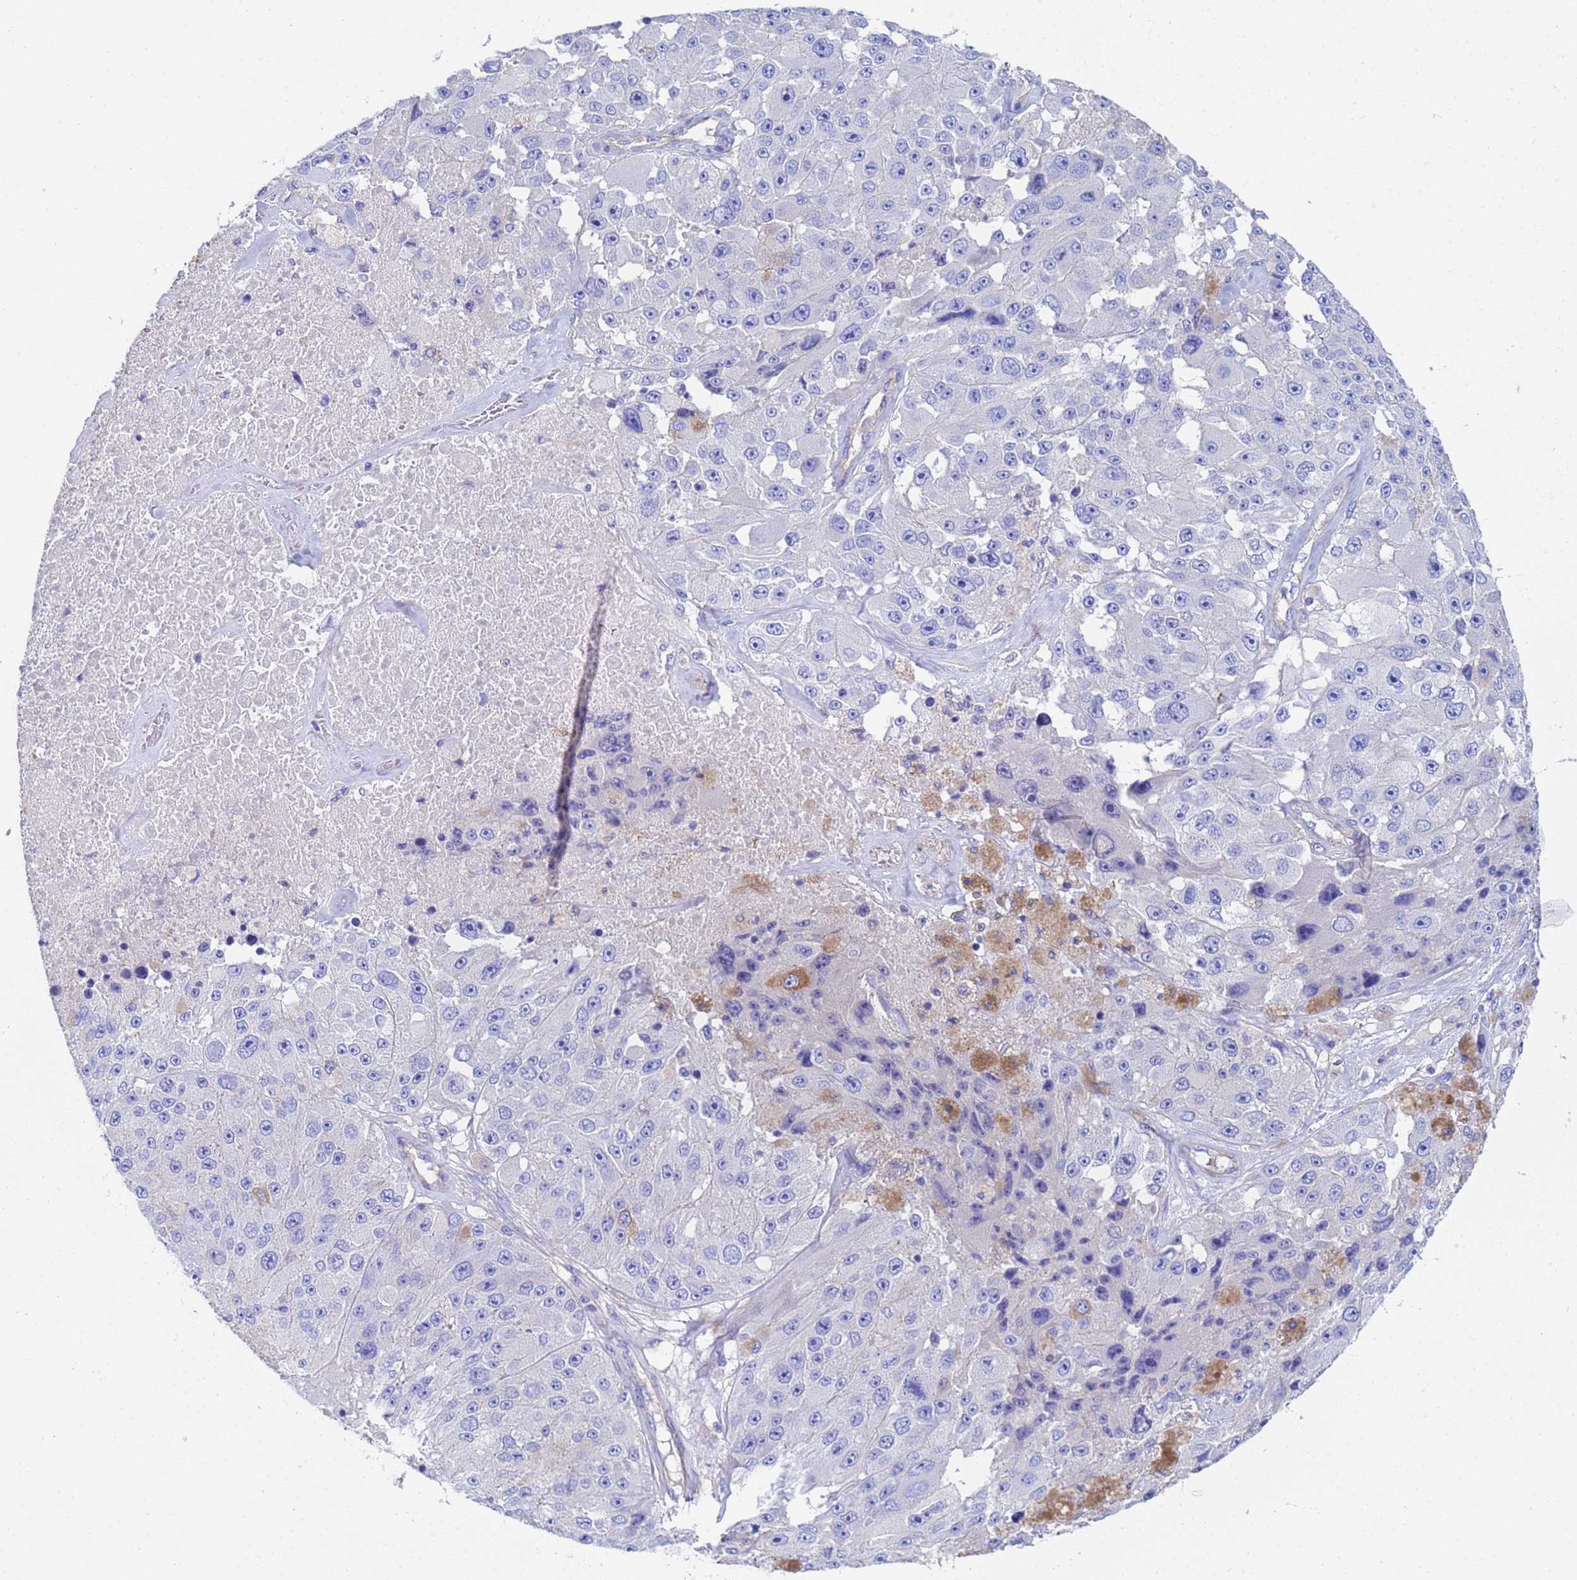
{"staining": {"intensity": "negative", "quantity": "none", "location": "none"}, "tissue": "melanoma", "cell_type": "Tumor cells", "image_type": "cancer", "snomed": [{"axis": "morphology", "description": "Malignant melanoma, Metastatic site"}, {"axis": "topography", "description": "Lymph node"}], "caption": "The micrograph shows no staining of tumor cells in malignant melanoma (metastatic site).", "gene": "CST4", "patient": {"sex": "male", "age": 62}}